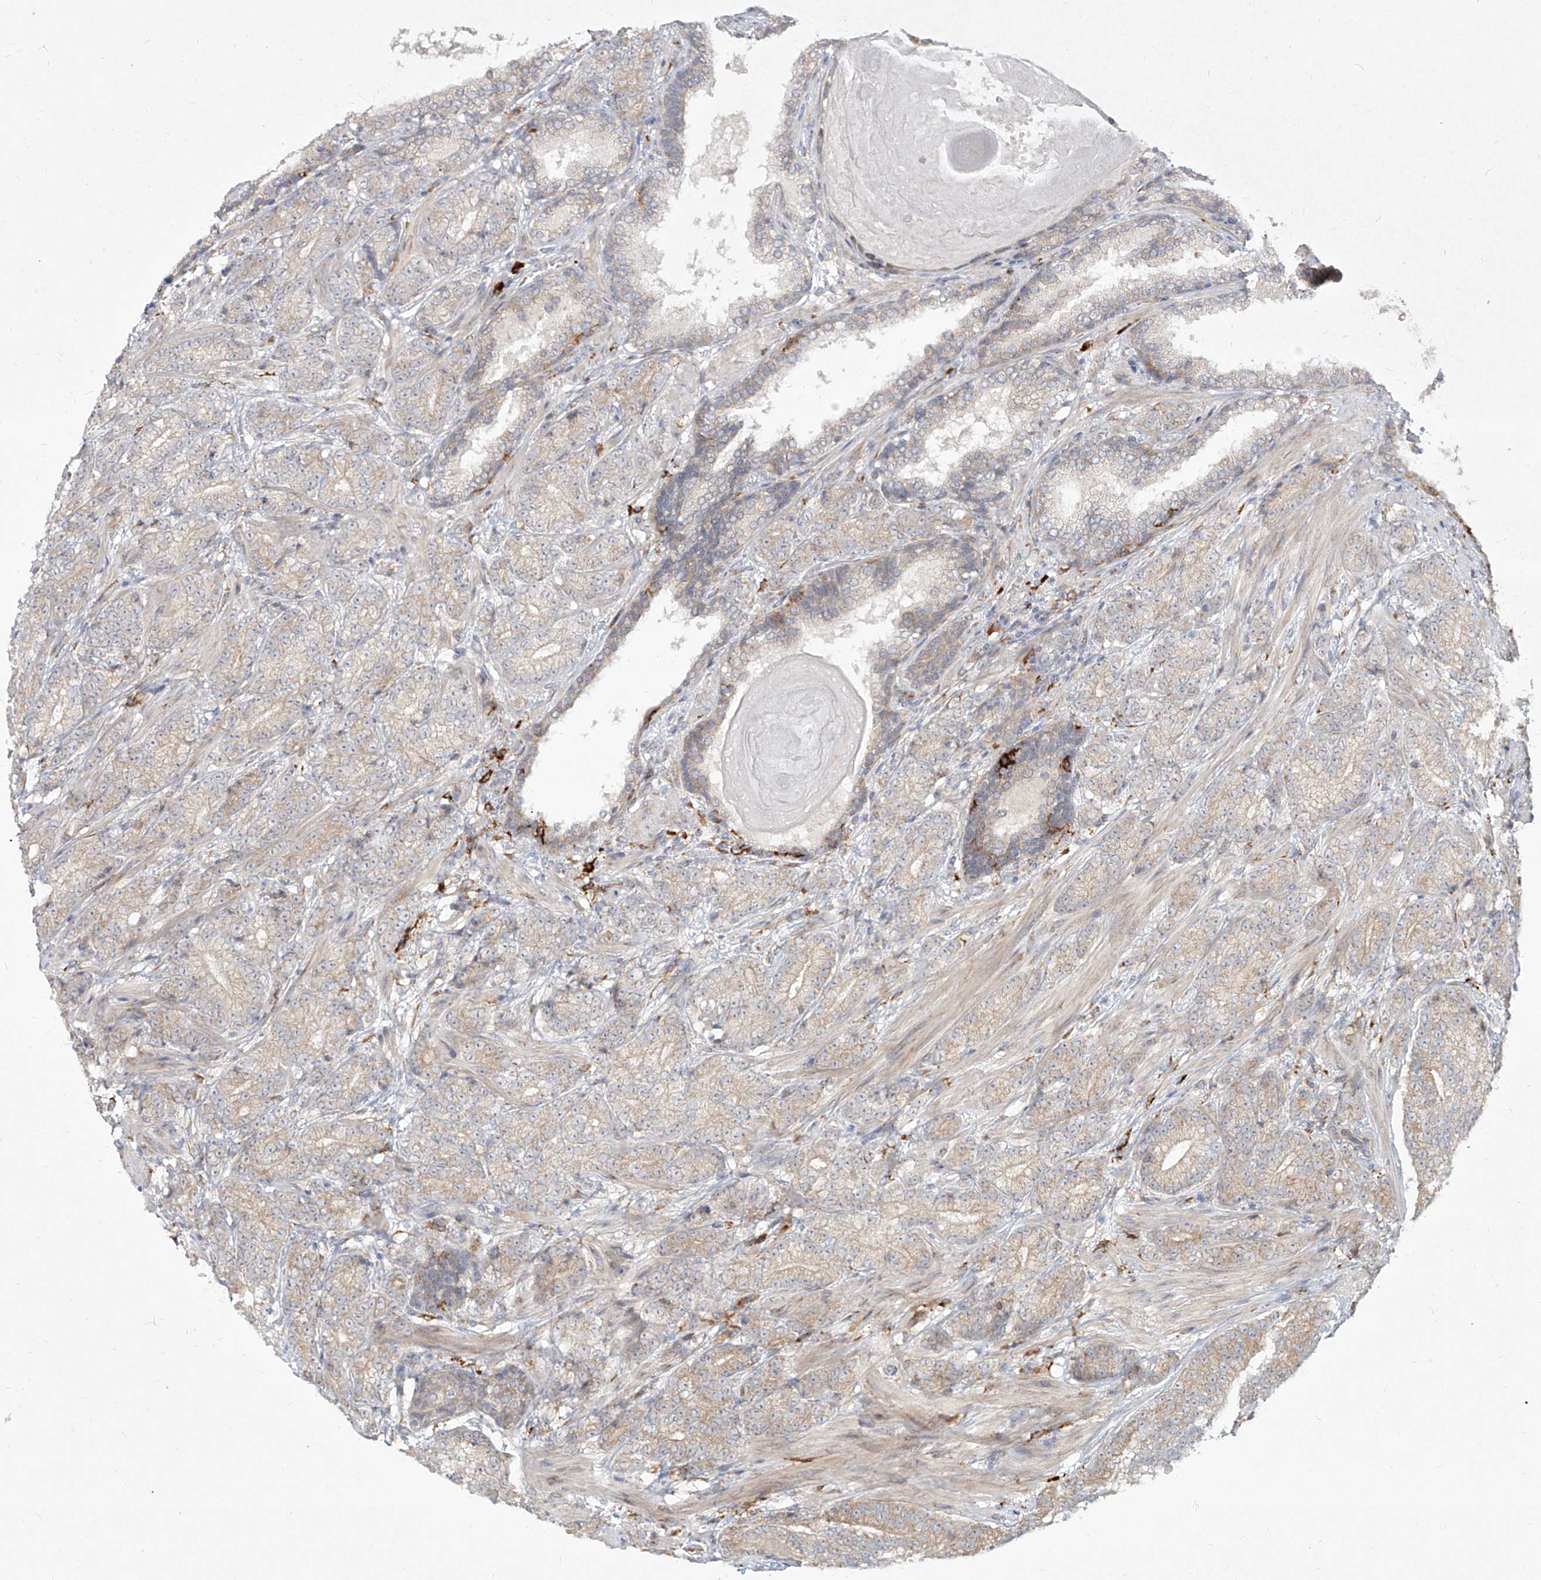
{"staining": {"intensity": "negative", "quantity": "none", "location": "none"}, "tissue": "prostate cancer", "cell_type": "Tumor cells", "image_type": "cancer", "snomed": [{"axis": "morphology", "description": "Adenocarcinoma, High grade"}, {"axis": "topography", "description": "Prostate"}], "caption": "DAB (3,3'-diaminobenzidine) immunohistochemical staining of prostate high-grade adenocarcinoma exhibits no significant expression in tumor cells.", "gene": "CD209", "patient": {"sex": "male", "age": 61}}